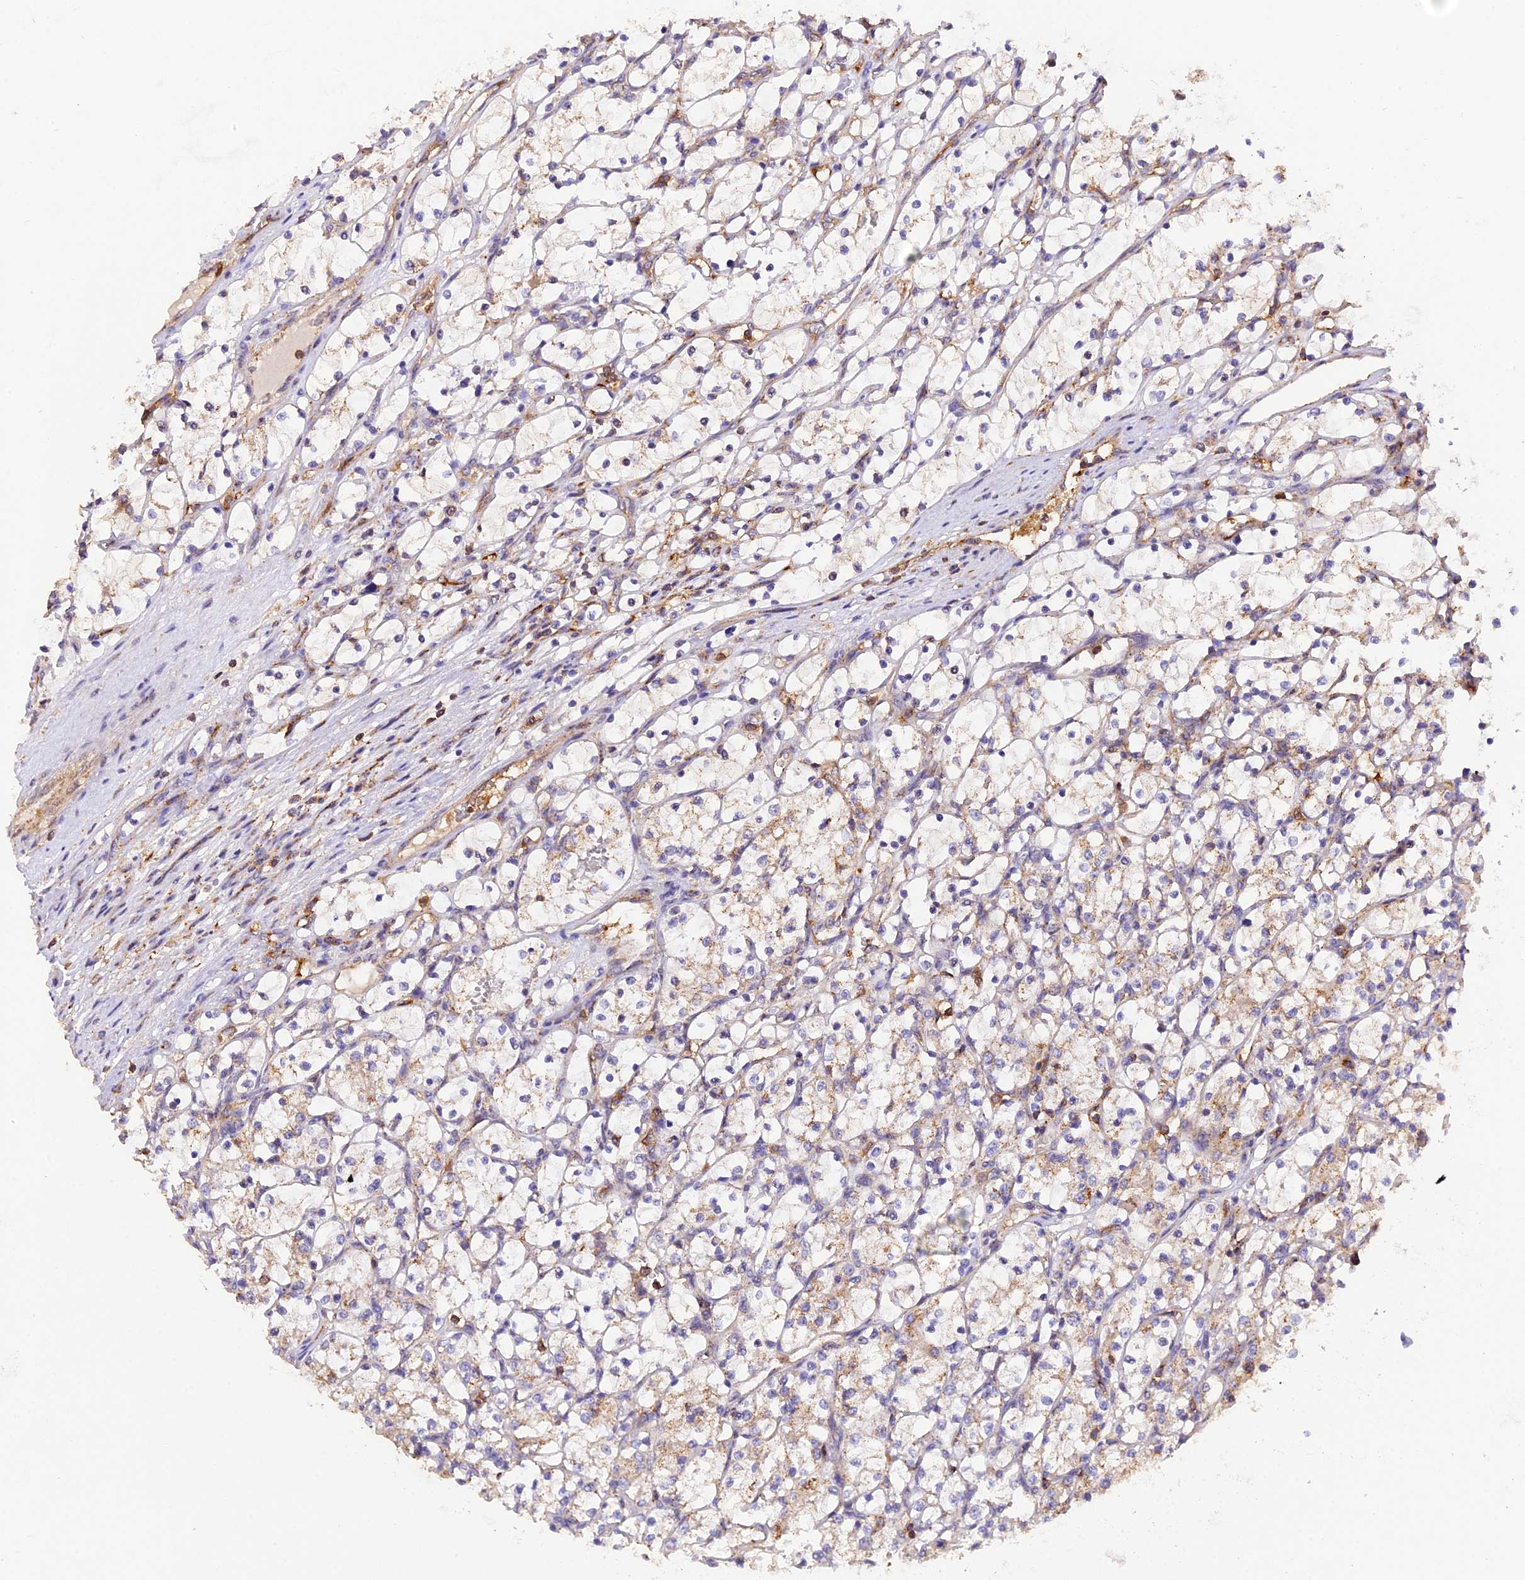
{"staining": {"intensity": "weak", "quantity": "<25%", "location": "cytoplasmic/membranous"}, "tissue": "renal cancer", "cell_type": "Tumor cells", "image_type": "cancer", "snomed": [{"axis": "morphology", "description": "Adenocarcinoma, NOS"}, {"axis": "topography", "description": "Kidney"}], "caption": "This is an immunohistochemistry micrograph of human renal adenocarcinoma. There is no positivity in tumor cells.", "gene": "PEX3", "patient": {"sex": "female", "age": 69}}